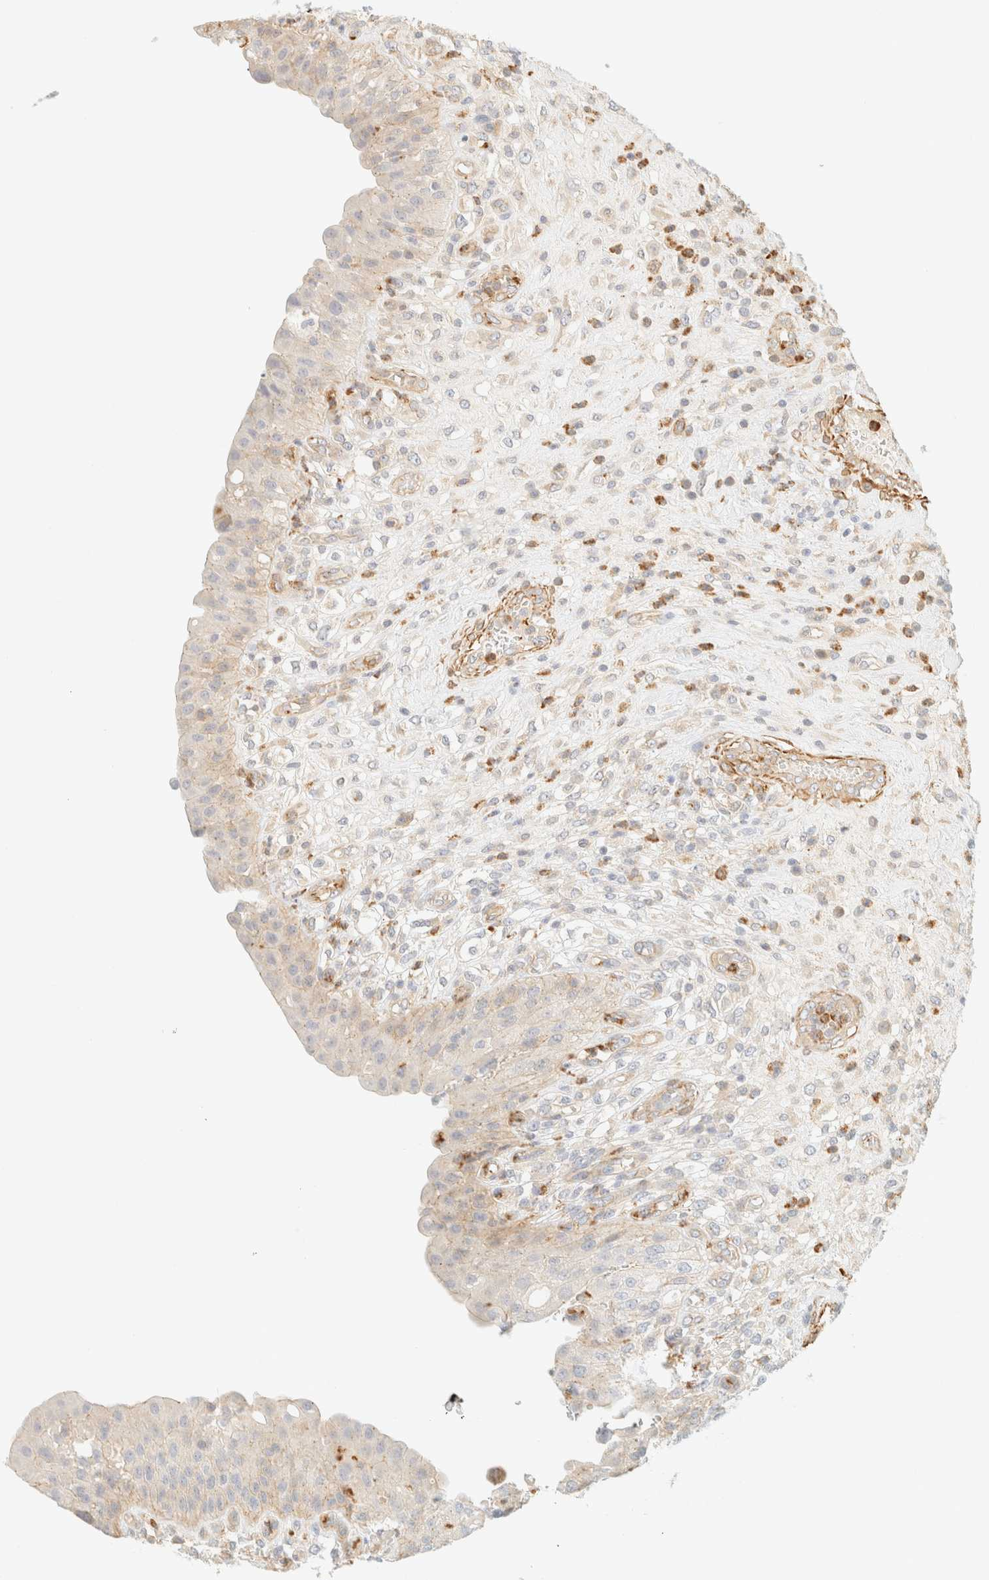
{"staining": {"intensity": "moderate", "quantity": "<25%", "location": "cytoplasmic/membranous"}, "tissue": "urinary bladder", "cell_type": "Urothelial cells", "image_type": "normal", "snomed": [{"axis": "morphology", "description": "Normal tissue, NOS"}, {"axis": "topography", "description": "Urinary bladder"}], "caption": "Urothelial cells display low levels of moderate cytoplasmic/membranous positivity in about <25% of cells in unremarkable human urinary bladder.", "gene": "OTOP2", "patient": {"sex": "female", "age": 62}}